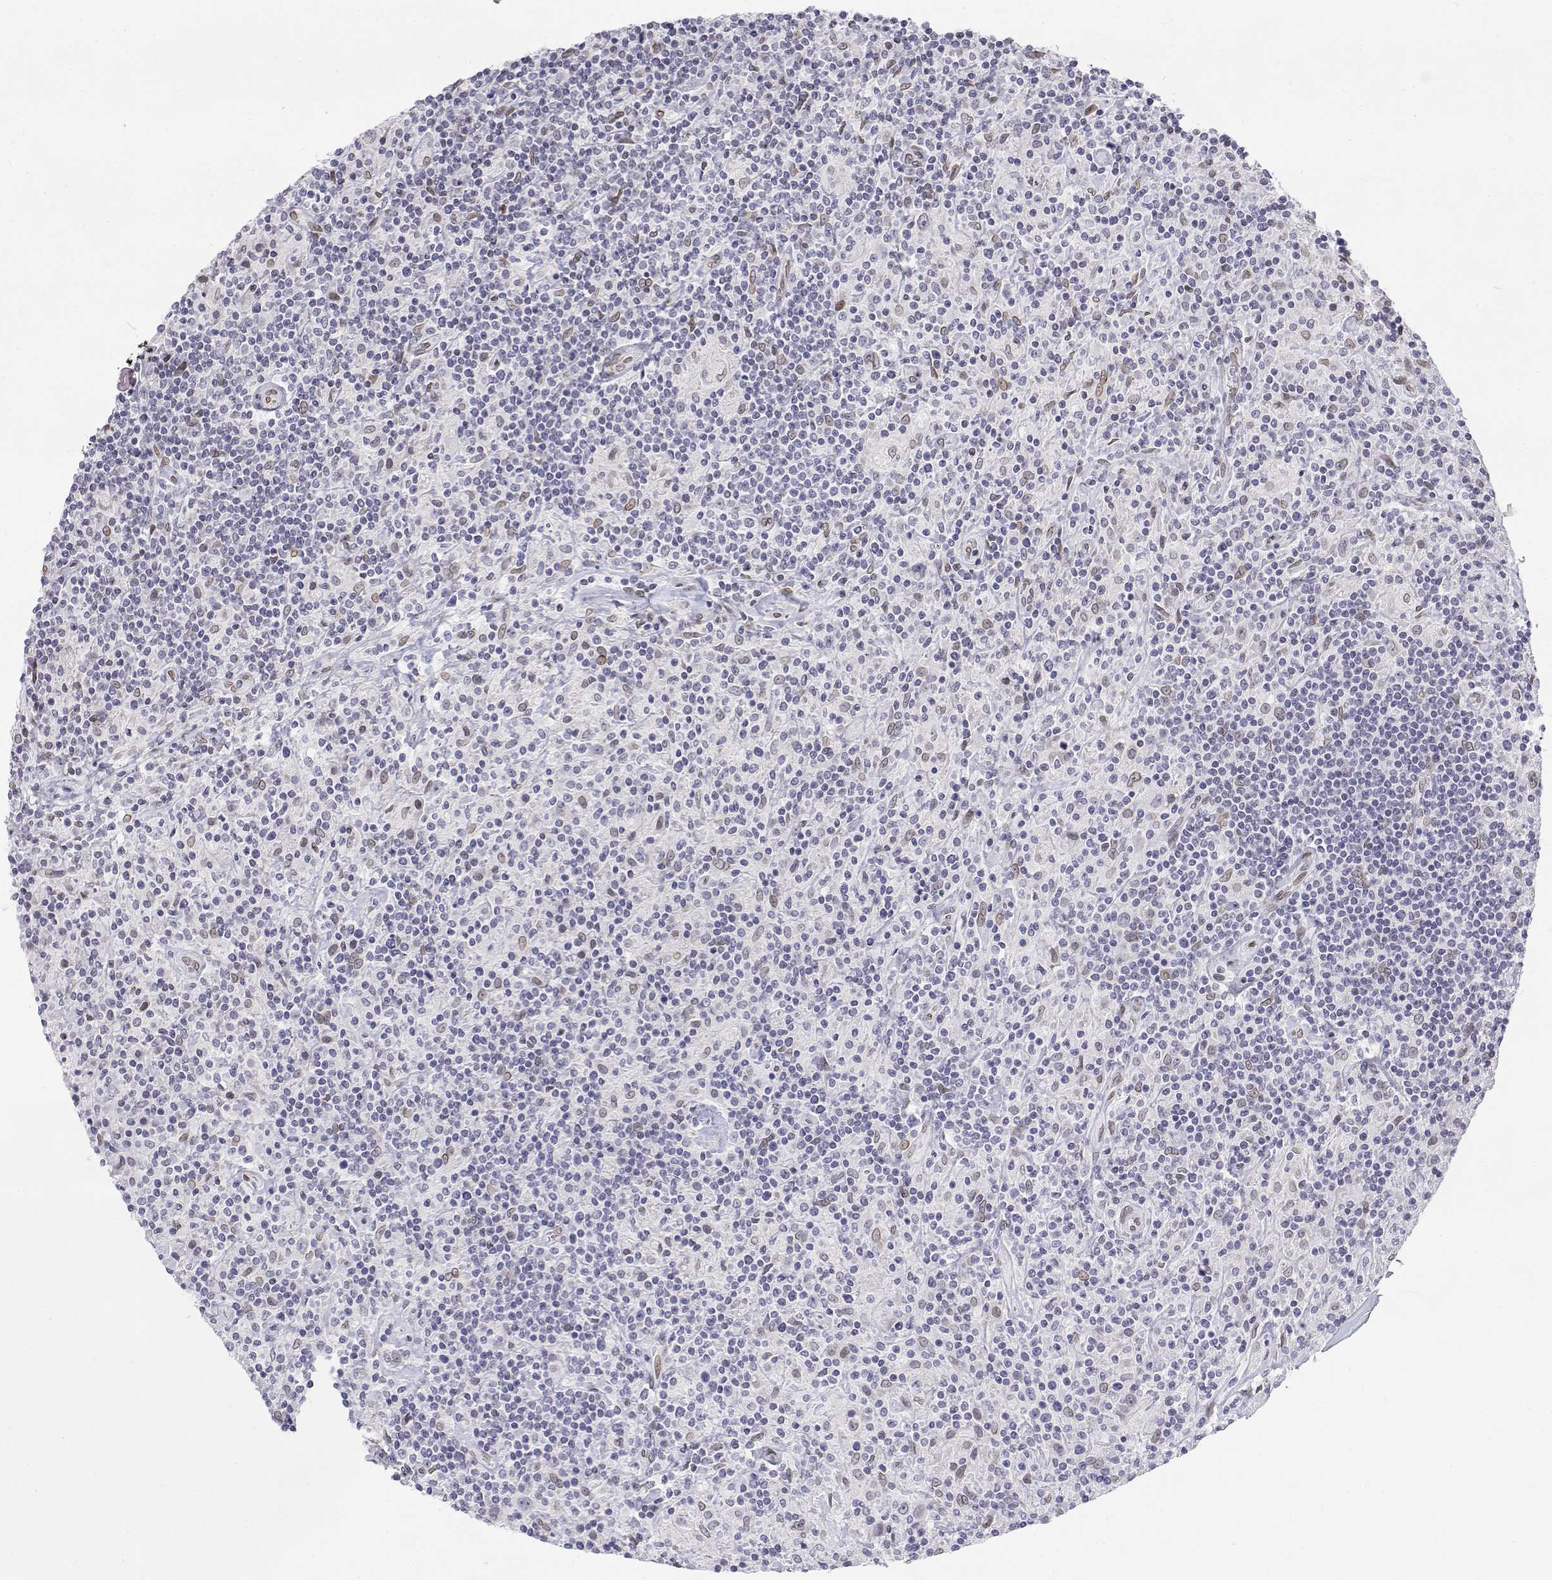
{"staining": {"intensity": "negative", "quantity": "none", "location": "none"}, "tissue": "lymphoma", "cell_type": "Tumor cells", "image_type": "cancer", "snomed": [{"axis": "morphology", "description": "Hodgkin's disease, NOS"}, {"axis": "topography", "description": "Lymph node"}], "caption": "Human Hodgkin's disease stained for a protein using IHC demonstrates no expression in tumor cells.", "gene": "ZNF532", "patient": {"sex": "male", "age": 70}}